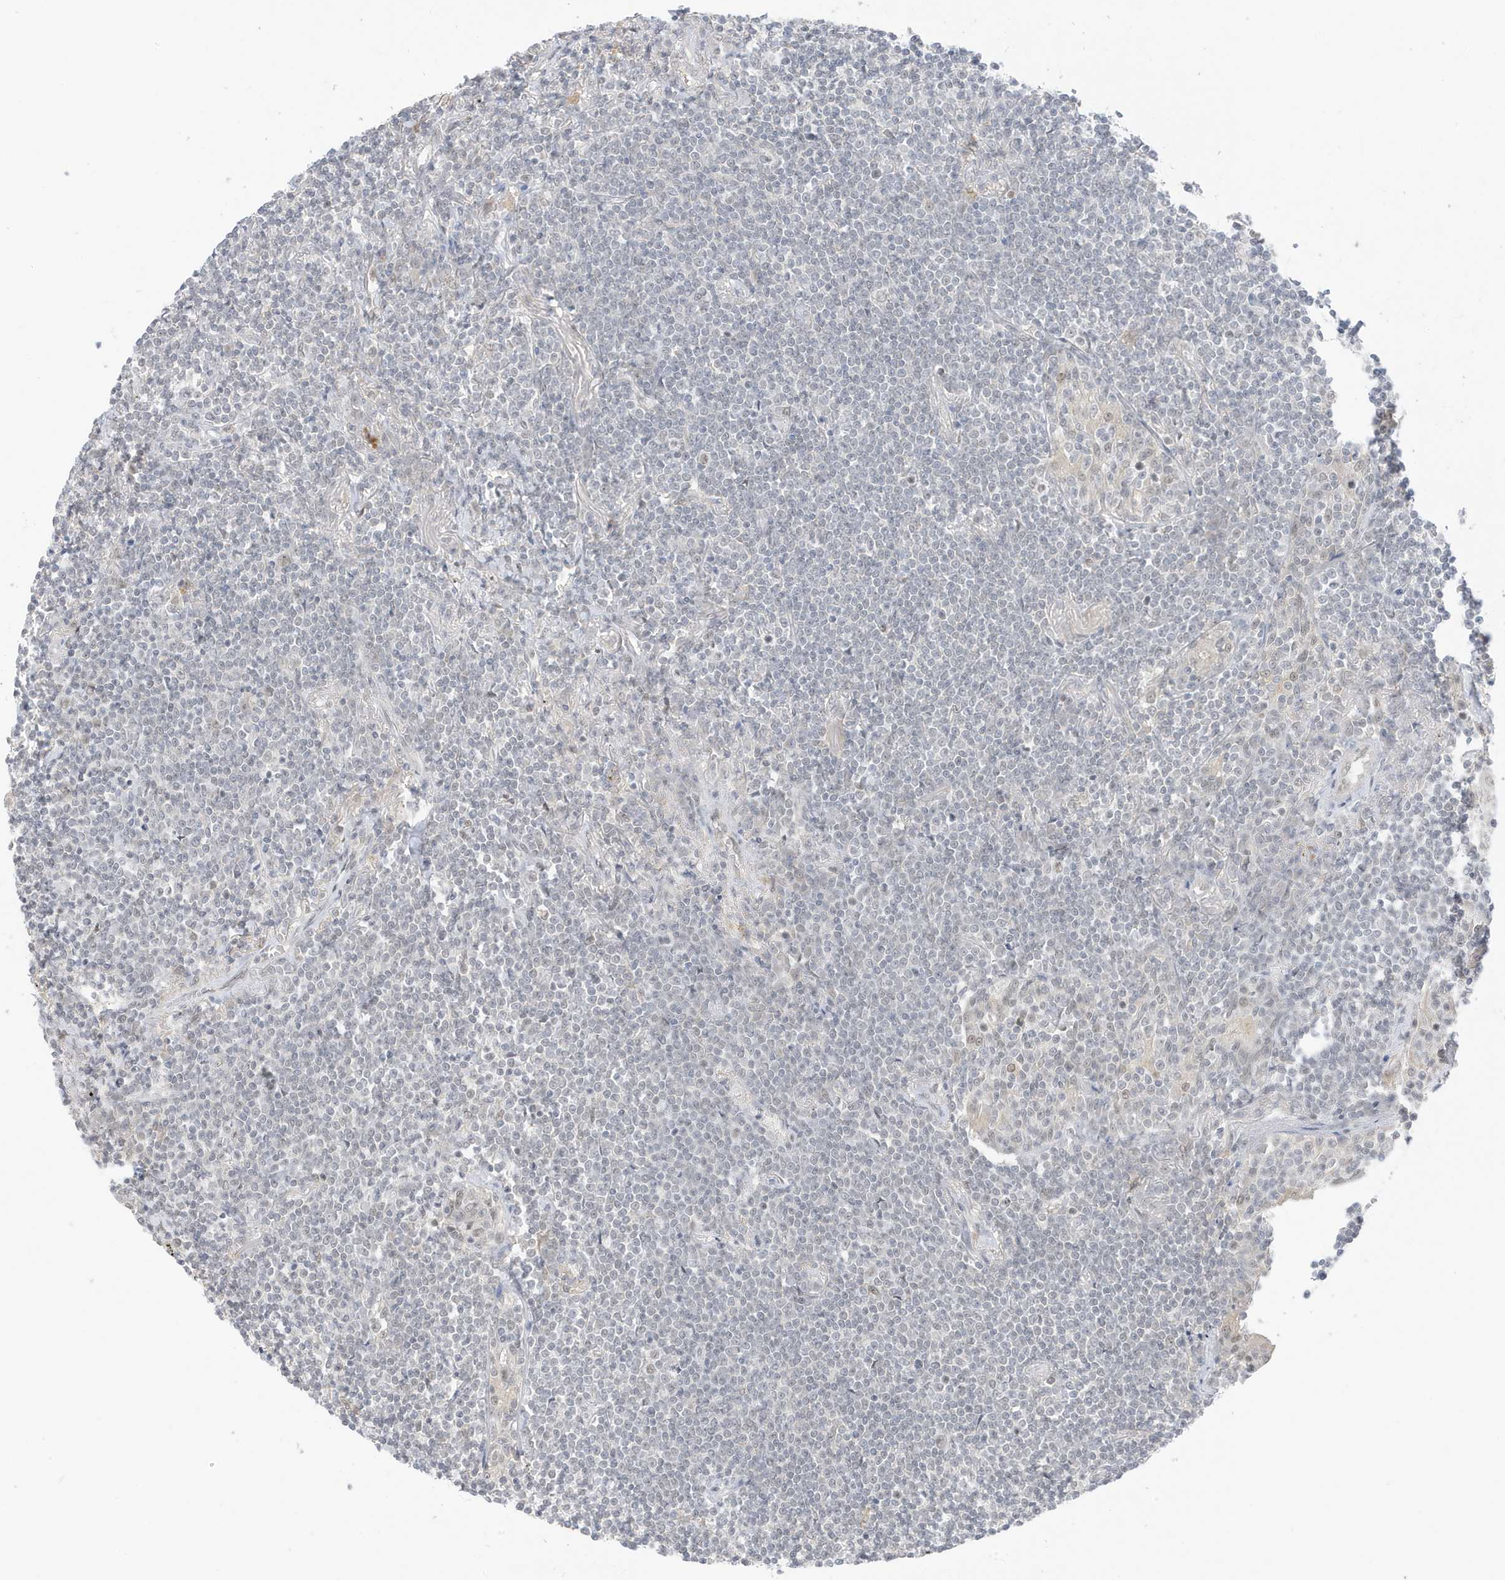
{"staining": {"intensity": "negative", "quantity": "none", "location": "none"}, "tissue": "lymphoma", "cell_type": "Tumor cells", "image_type": "cancer", "snomed": [{"axis": "morphology", "description": "Malignant lymphoma, non-Hodgkin's type, Low grade"}, {"axis": "topography", "description": "Lung"}], "caption": "Immunohistochemical staining of low-grade malignant lymphoma, non-Hodgkin's type reveals no significant expression in tumor cells. (Brightfield microscopy of DAB (3,3'-diaminobenzidine) immunohistochemistry (IHC) at high magnification).", "gene": "MSL3", "patient": {"sex": "female", "age": 71}}